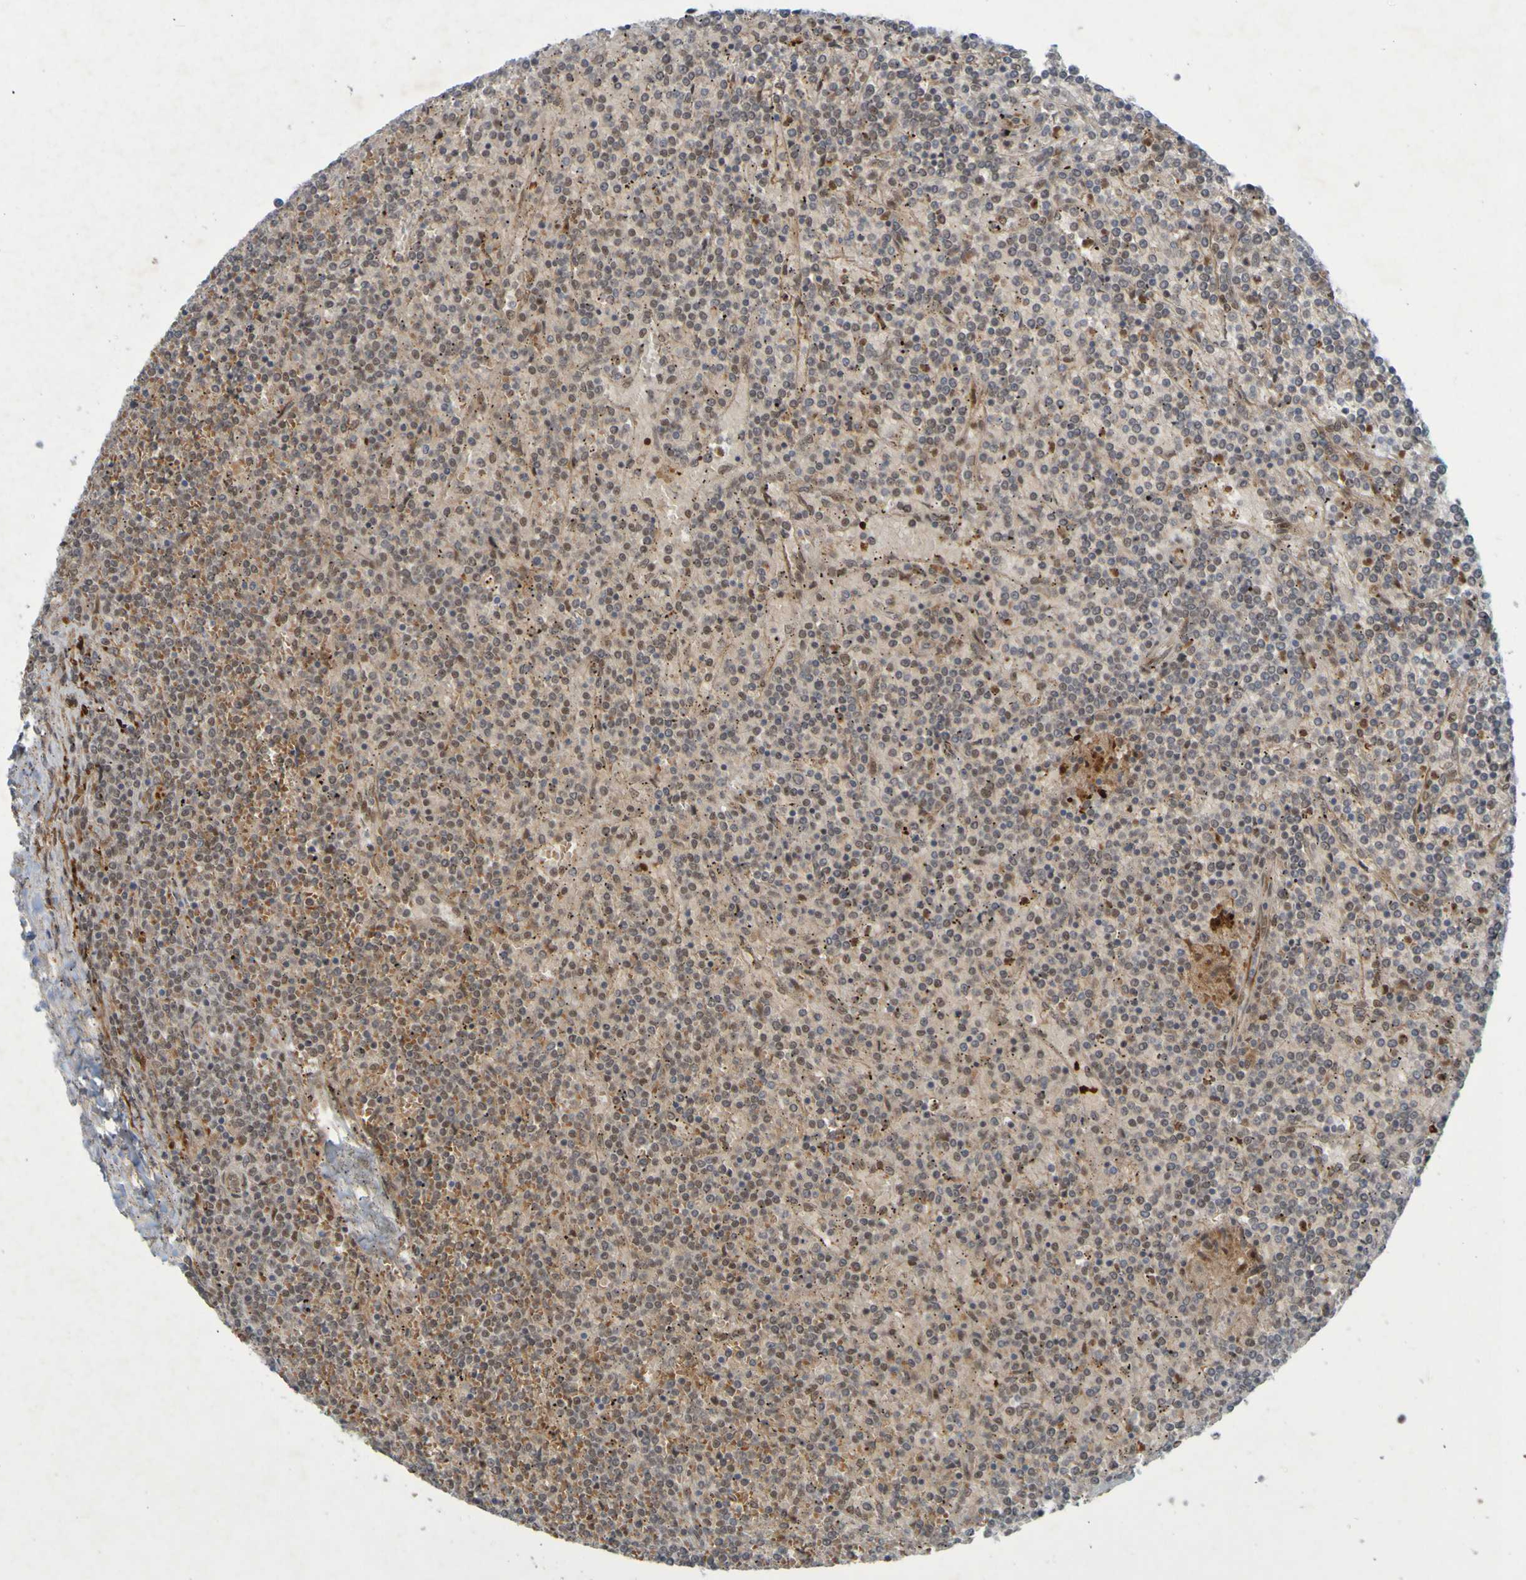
{"staining": {"intensity": "moderate", "quantity": "<25%", "location": "nuclear"}, "tissue": "lymphoma", "cell_type": "Tumor cells", "image_type": "cancer", "snomed": [{"axis": "morphology", "description": "Malignant lymphoma, non-Hodgkin's type, Low grade"}, {"axis": "topography", "description": "Spleen"}], "caption": "DAB (3,3'-diaminobenzidine) immunohistochemical staining of malignant lymphoma, non-Hodgkin's type (low-grade) demonstrates moderate nuclear protein staining in approximately <25% of tumor cells. (DAB IHC, brown staining for protein, blue staining for nuclei).", "gene": "MCPH1", "patient": {"sex": "female", "age": 19}}